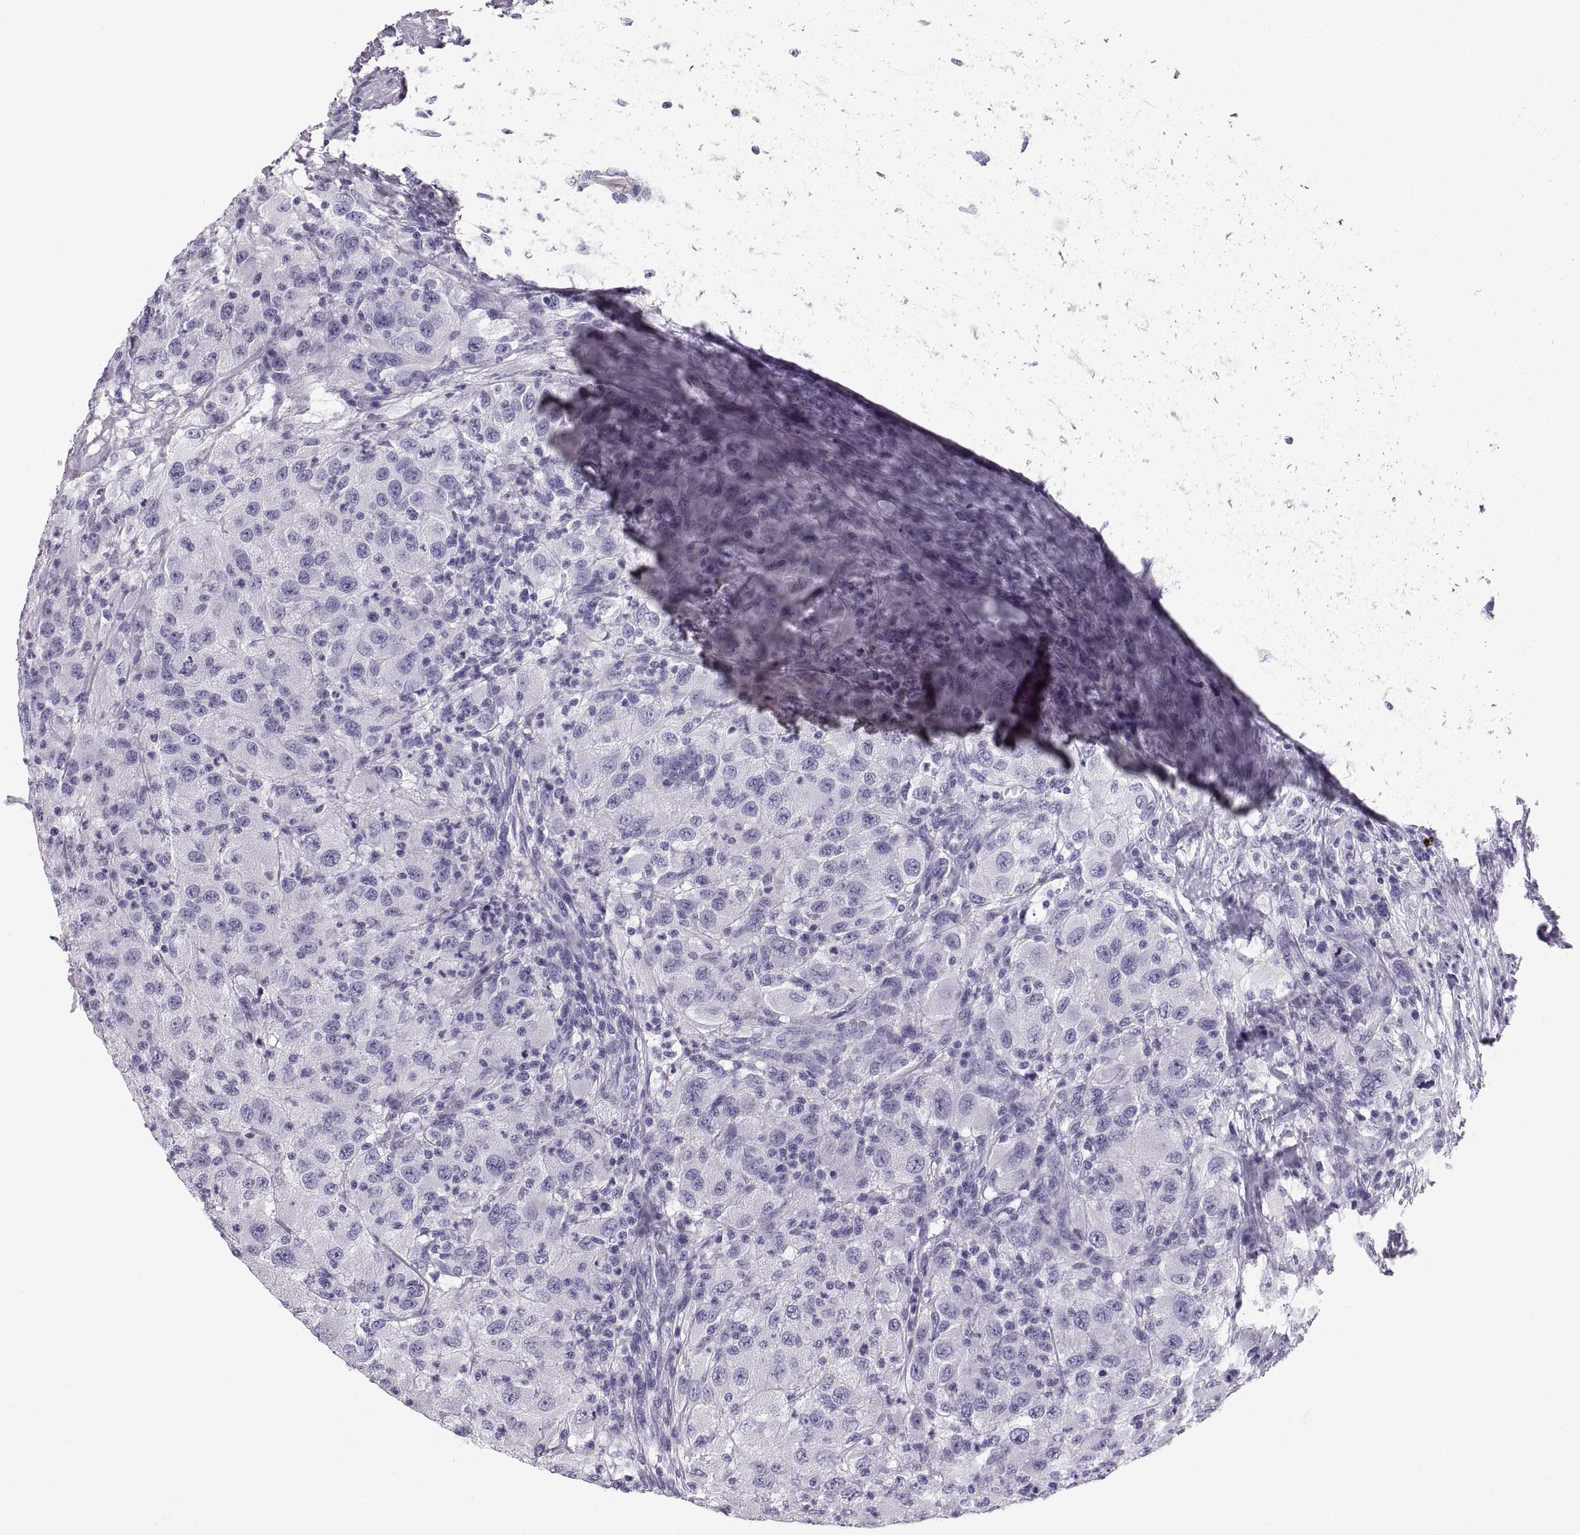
{"staining": {"intensity": "negative", "quantity": "none", "location": "none"}, "tissue": "renal cancer", "cell_type": "Tumor cells", "image_type": "cancer", "snomed": [{"axis": "morphology", "description": "Adenocarcinoma, NOS"}, {"axis": "topography", "description": "Kidney"}], "caption": "Immunohistochemistry (IHC) histopathology image of neoplastic tissue: human adenocarcinoma (renal) stained with DAB displays no significant protein staining in tumor cells. The staining is performed using DAB brown chromogen with nuclei counter-stained in using hematoxylin.", "gene": "SLC22A6", "patient": {"sex": "female", "age": 67}}